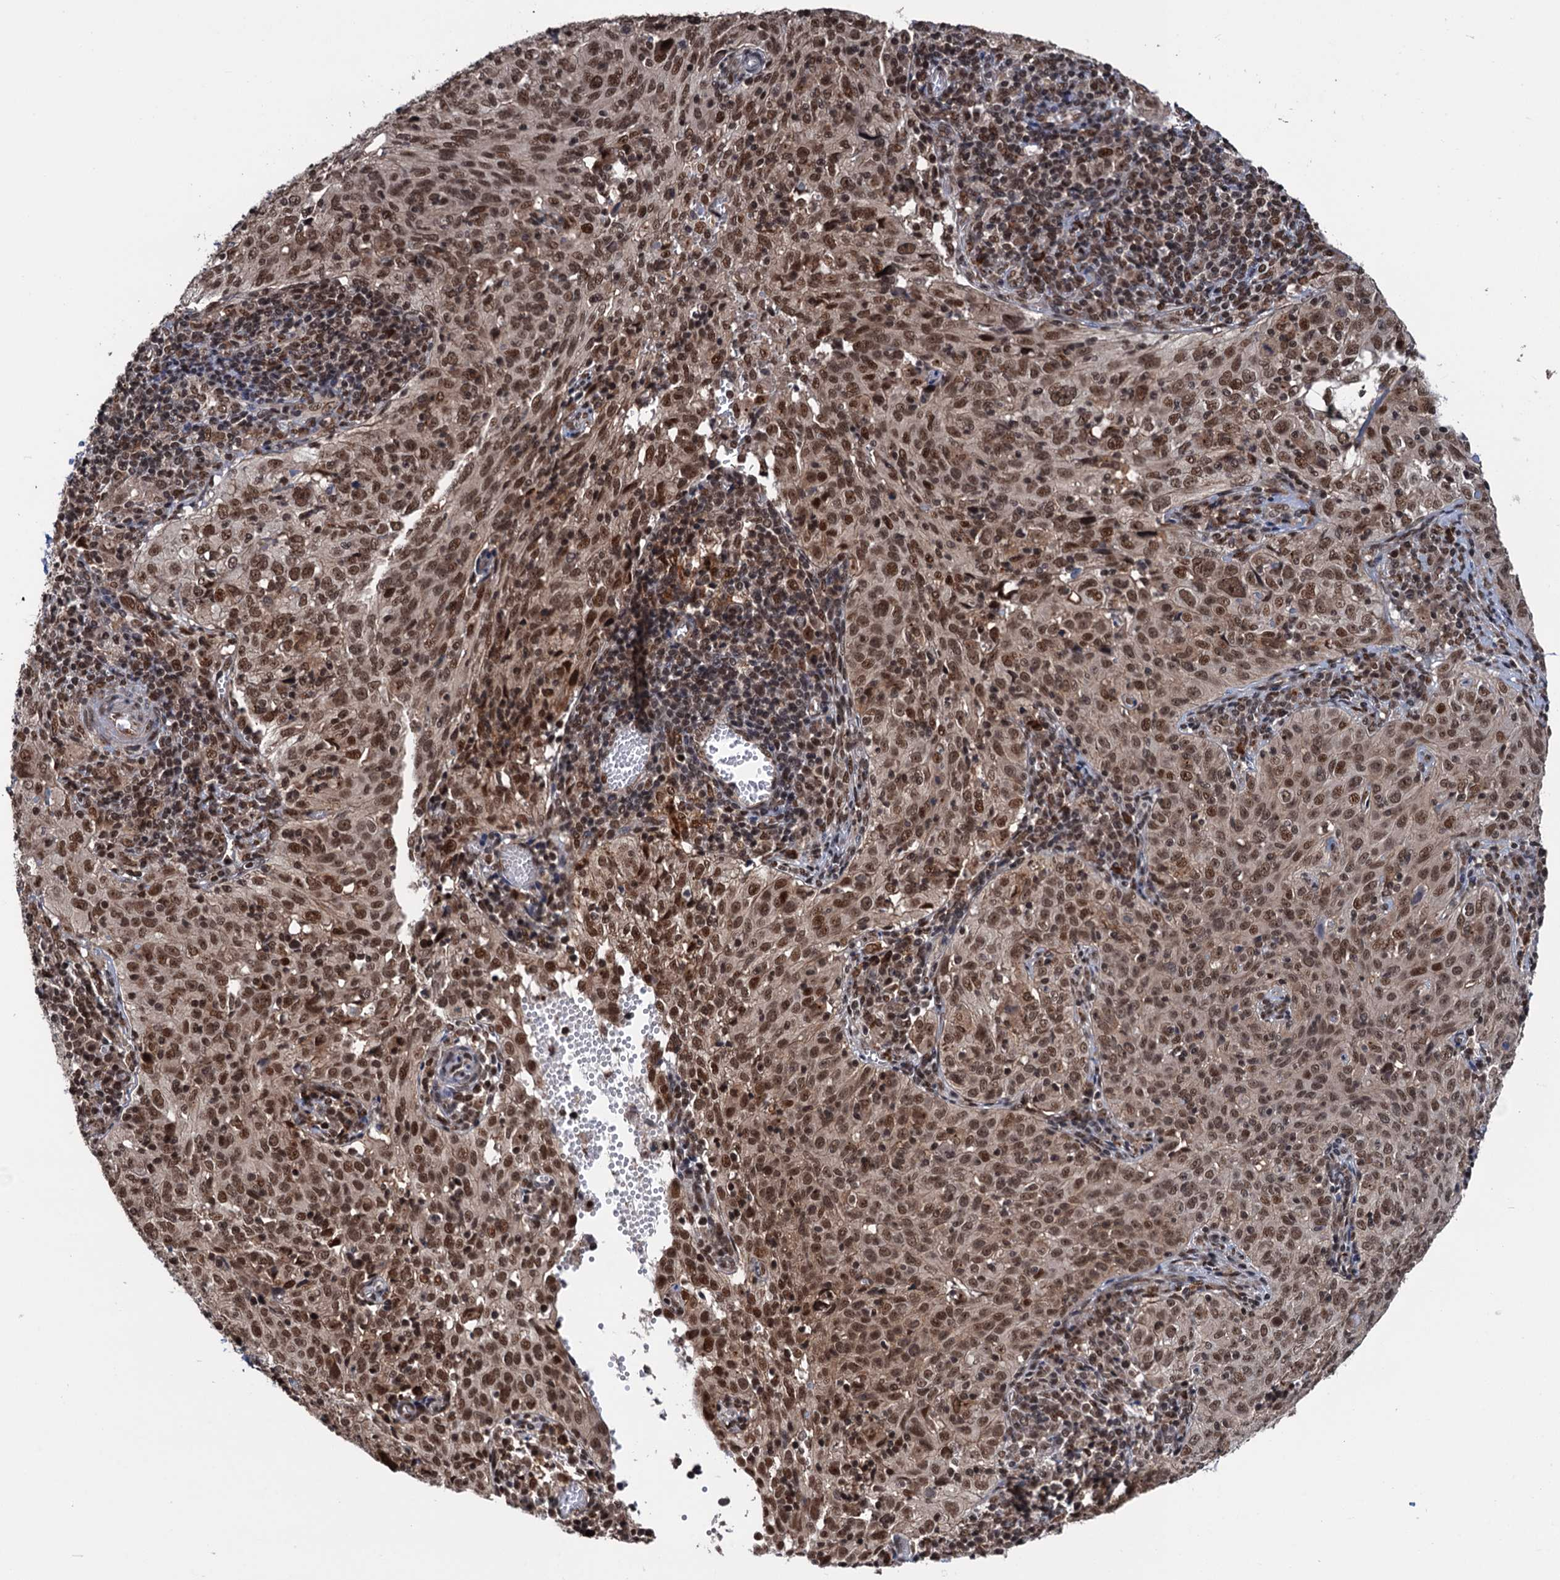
{"staining": {"intensity": "moderate", "quantity": ">75%", "location": "nuclear"}, "tissue": "cervical cancer", "cell_type": "Tumor cells", "image_type": "cancer", "snomed": [{"axis": "morphology", "description": "Normal tissue, NOS"}, {"axis": "morphology", "description": "Squamous cell carcinoma, NOS"}, {"axis": "topography", "description": "Cervix"}], "caption": "Protein staining of cervical squamous cell carcinoma tissue displays moderate nuclear expression in about >75% of tumor cells.", "gene": "RASSF4", "patient": {"sex": "female", "age": 31}}